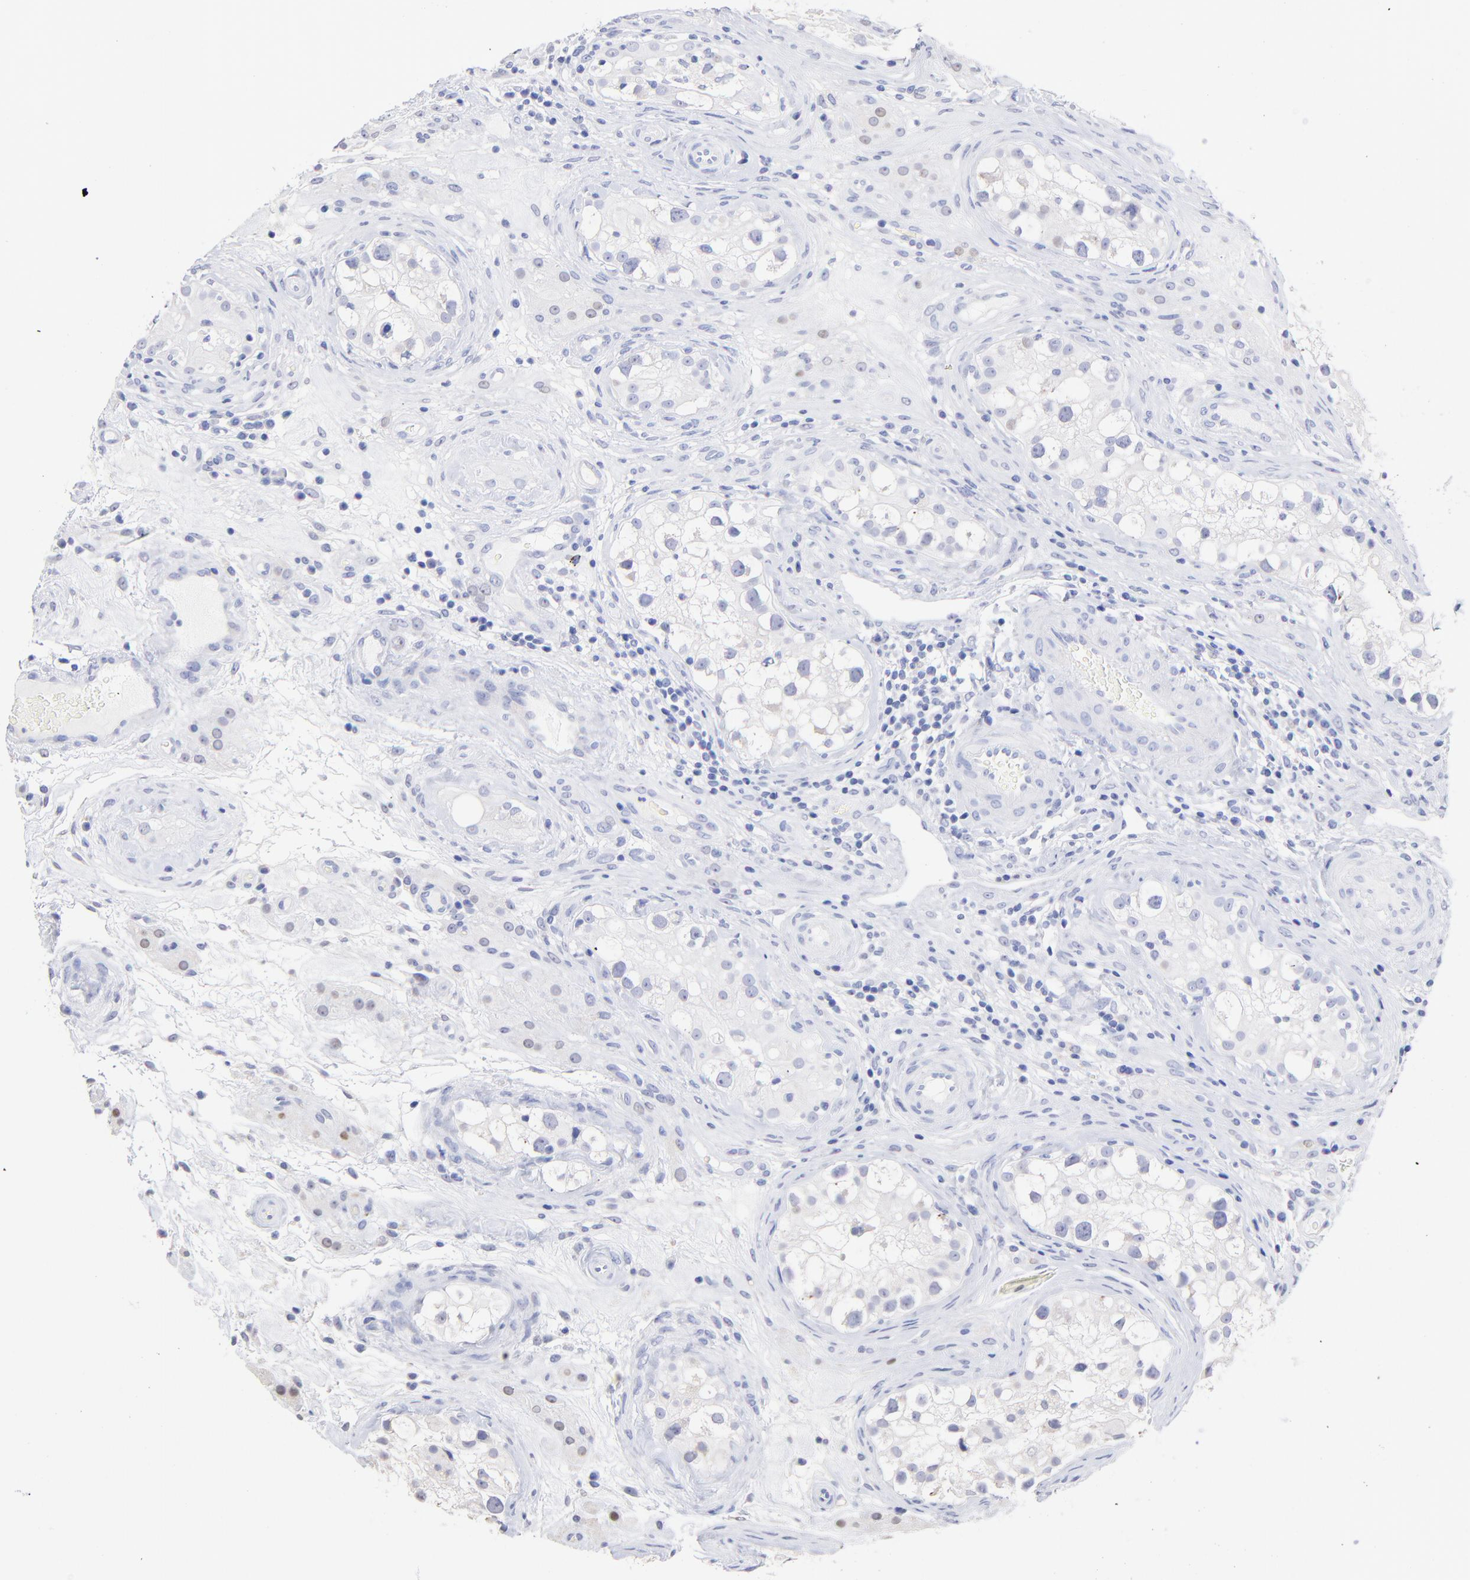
{"staining": {"intensity": "weak", "quantity": "<25%", "location": "nuclear"}, "tissue": "testis cancer", "cell_type": "Tumor cells", "image_type": "cancer", "snomed": [{"axis": "morphology", "description": "Carcinoma, Embryonal, NOS"}, {"axis": "topography", "description": "Testis"}], "caption": "Image shows no significant protein expression in tumor cells of testis embryonal carcinoma.", "gene": "CFAP57", "patient": {"sex": "male", "age": 31}}